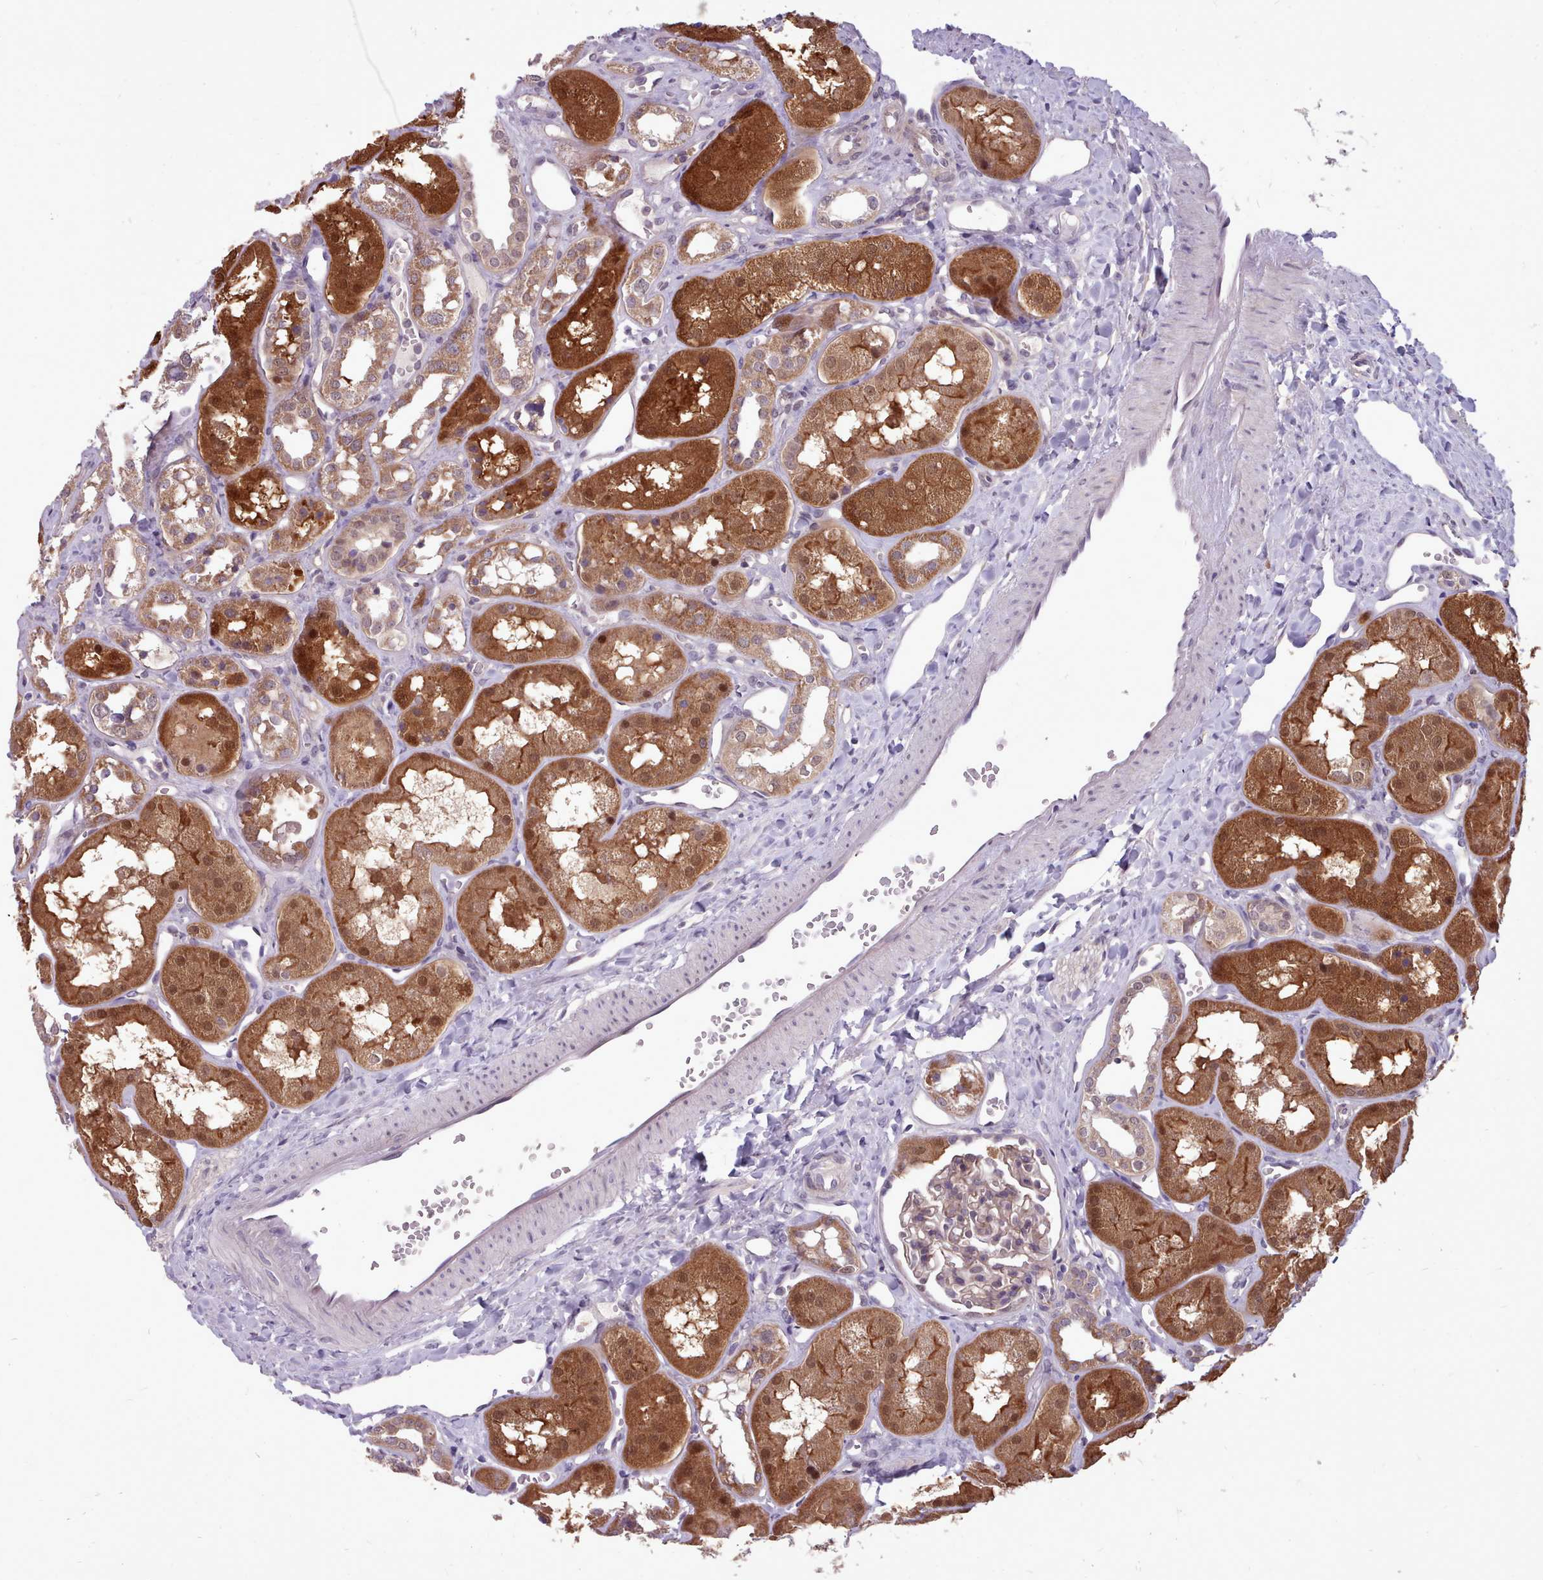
{"staining": {"intensity": "weak", "quantity": "25%-75%", "location": "cytoplasmic/membranous"}, "tissue": "kidney", "cell_type": "Cells in glomeruli", "image_type": "normal", "snomed": [{"axis": "morphology", "description": "Normal tissue, NOS"}, {"axis": "topography", "description": "Kidney"}], "caption": "Protein staining of benign kidney displays weak cytoplasmic/membranous expression in about 25%-75% of cells in glomeruli. The protein of interest is stained brown, and the nuclei are stained in blue (DAB (3,3'-diaminobenzidine) IHC with brightfield microscopy, high magnification).", "gene": "AHCY", "patient": {"sex": "male", "age": 16}}